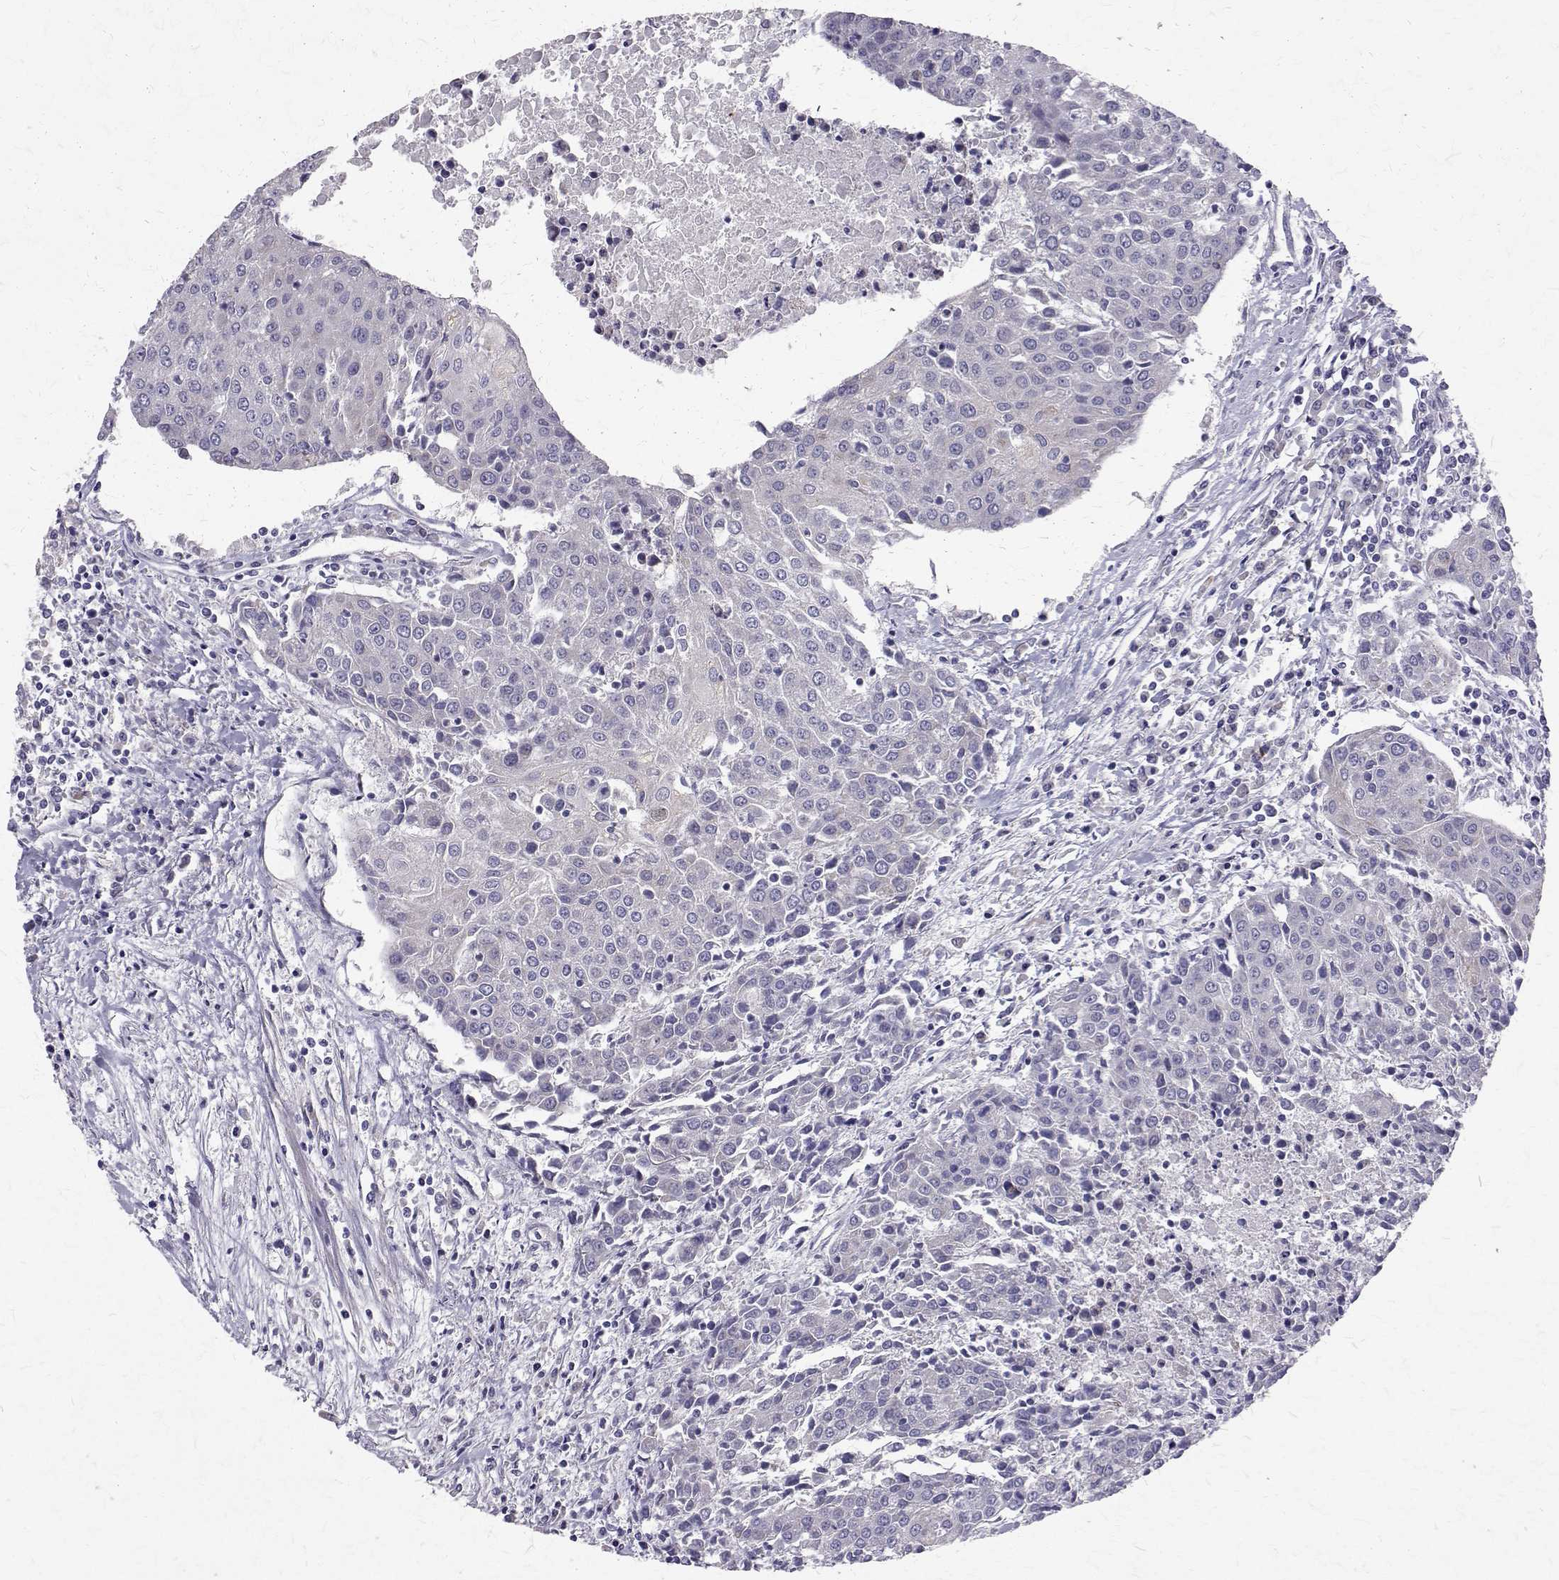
{"staining": {"intensity": "negative", "quantity": "none", "location": "none"}, "tissue": "urothelial cancer", "cell_type": "Tumor cells", "image_type": "cancer", "snomed": [{"axis": "morphology", "description": "Urothelial carcinoma, High grade"}, {"axis": "topography", "description": "Urinary bladder"}], "caption": "An immunohistochemistry photomicrograph of urothelial cancer is shown. There is no staining in tumor cells of urothelial cancer.", "gene": "ARFGAP1", "patient": {"sex": "female", "age": 85}}